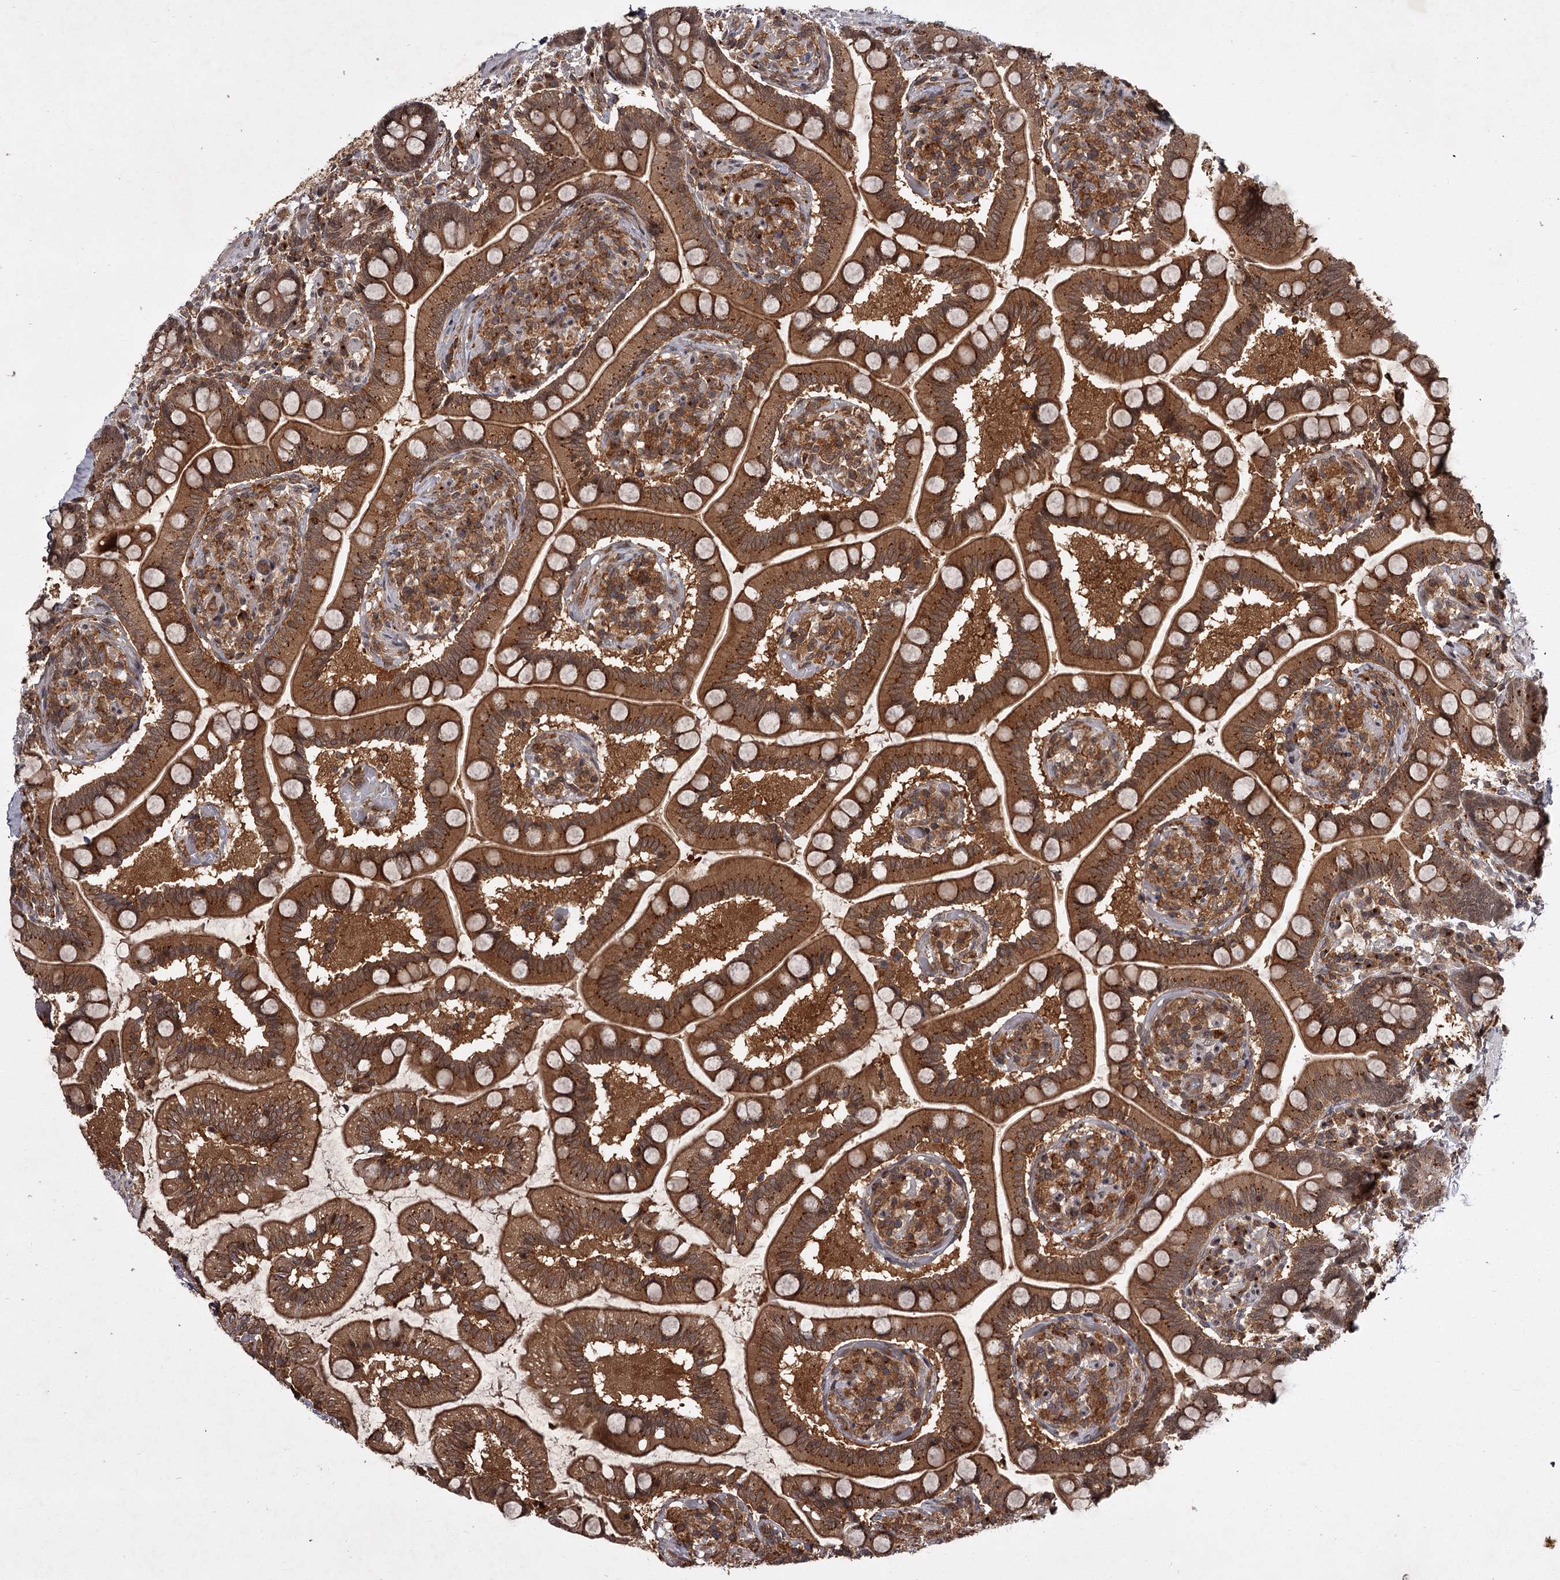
{"staining": {"intensity": "strong", "quantity": ">75%", "location": "cytoplasmic/membranous"}, "tissue": "small intestine", "cell_type": "Glandular cells", "image_type": "normal", "snomed": [{"axis": "morphology", "description": "Normal tissue, NOS"}, {"axis": "topography", "description": "Small intestine"}], "caption": "A high-resolution photomicrograph shows immunohistochemistry (IHC) staining of benign small intestine, which displays strong cytoplasmic/membranous positivity in approximately >75% of glandular cells. (IHC, brightfield microscopy, high magnification).", "gene": "TBC1D23", "patient": {"sex": "female", "age": 64}}